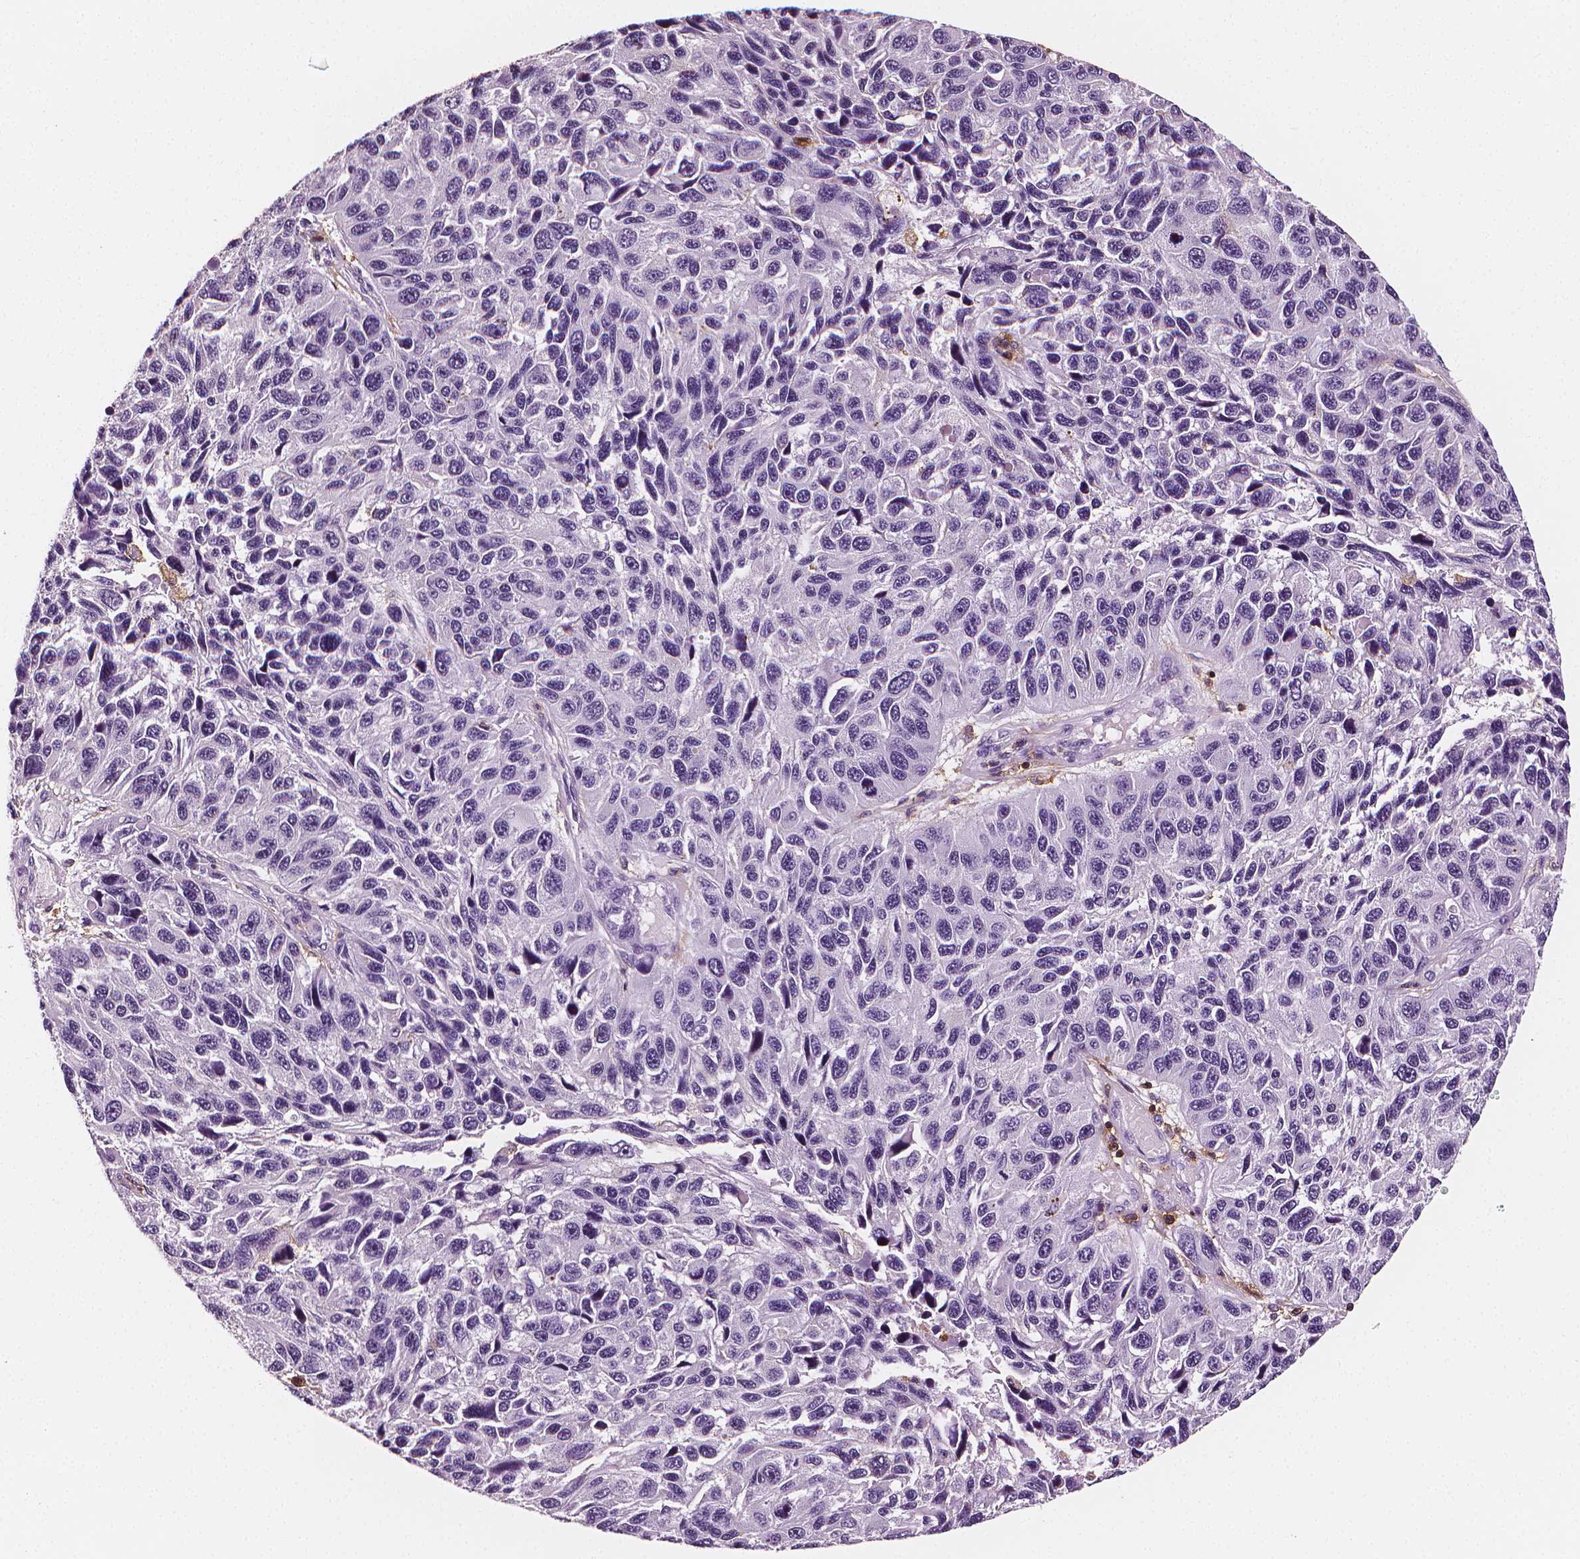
{"staining": {"intensity": "negative", "quantity": "none", "location": "none"}, "tissue": "melanoma", "cell_type": "Tumor cells", "image_type": "cancer", "snomed": [{"axis": "morphology", "description": "Malignant melanoma, NOS"}, {"axis": "topography", "description": "Skin"}], "caption": "Photomicrograph shows no protein positivity in tumor cells of malignant melanoma tissue.", "gene": "PTPRC", "patient": {"sex": "male", "age": 53}}